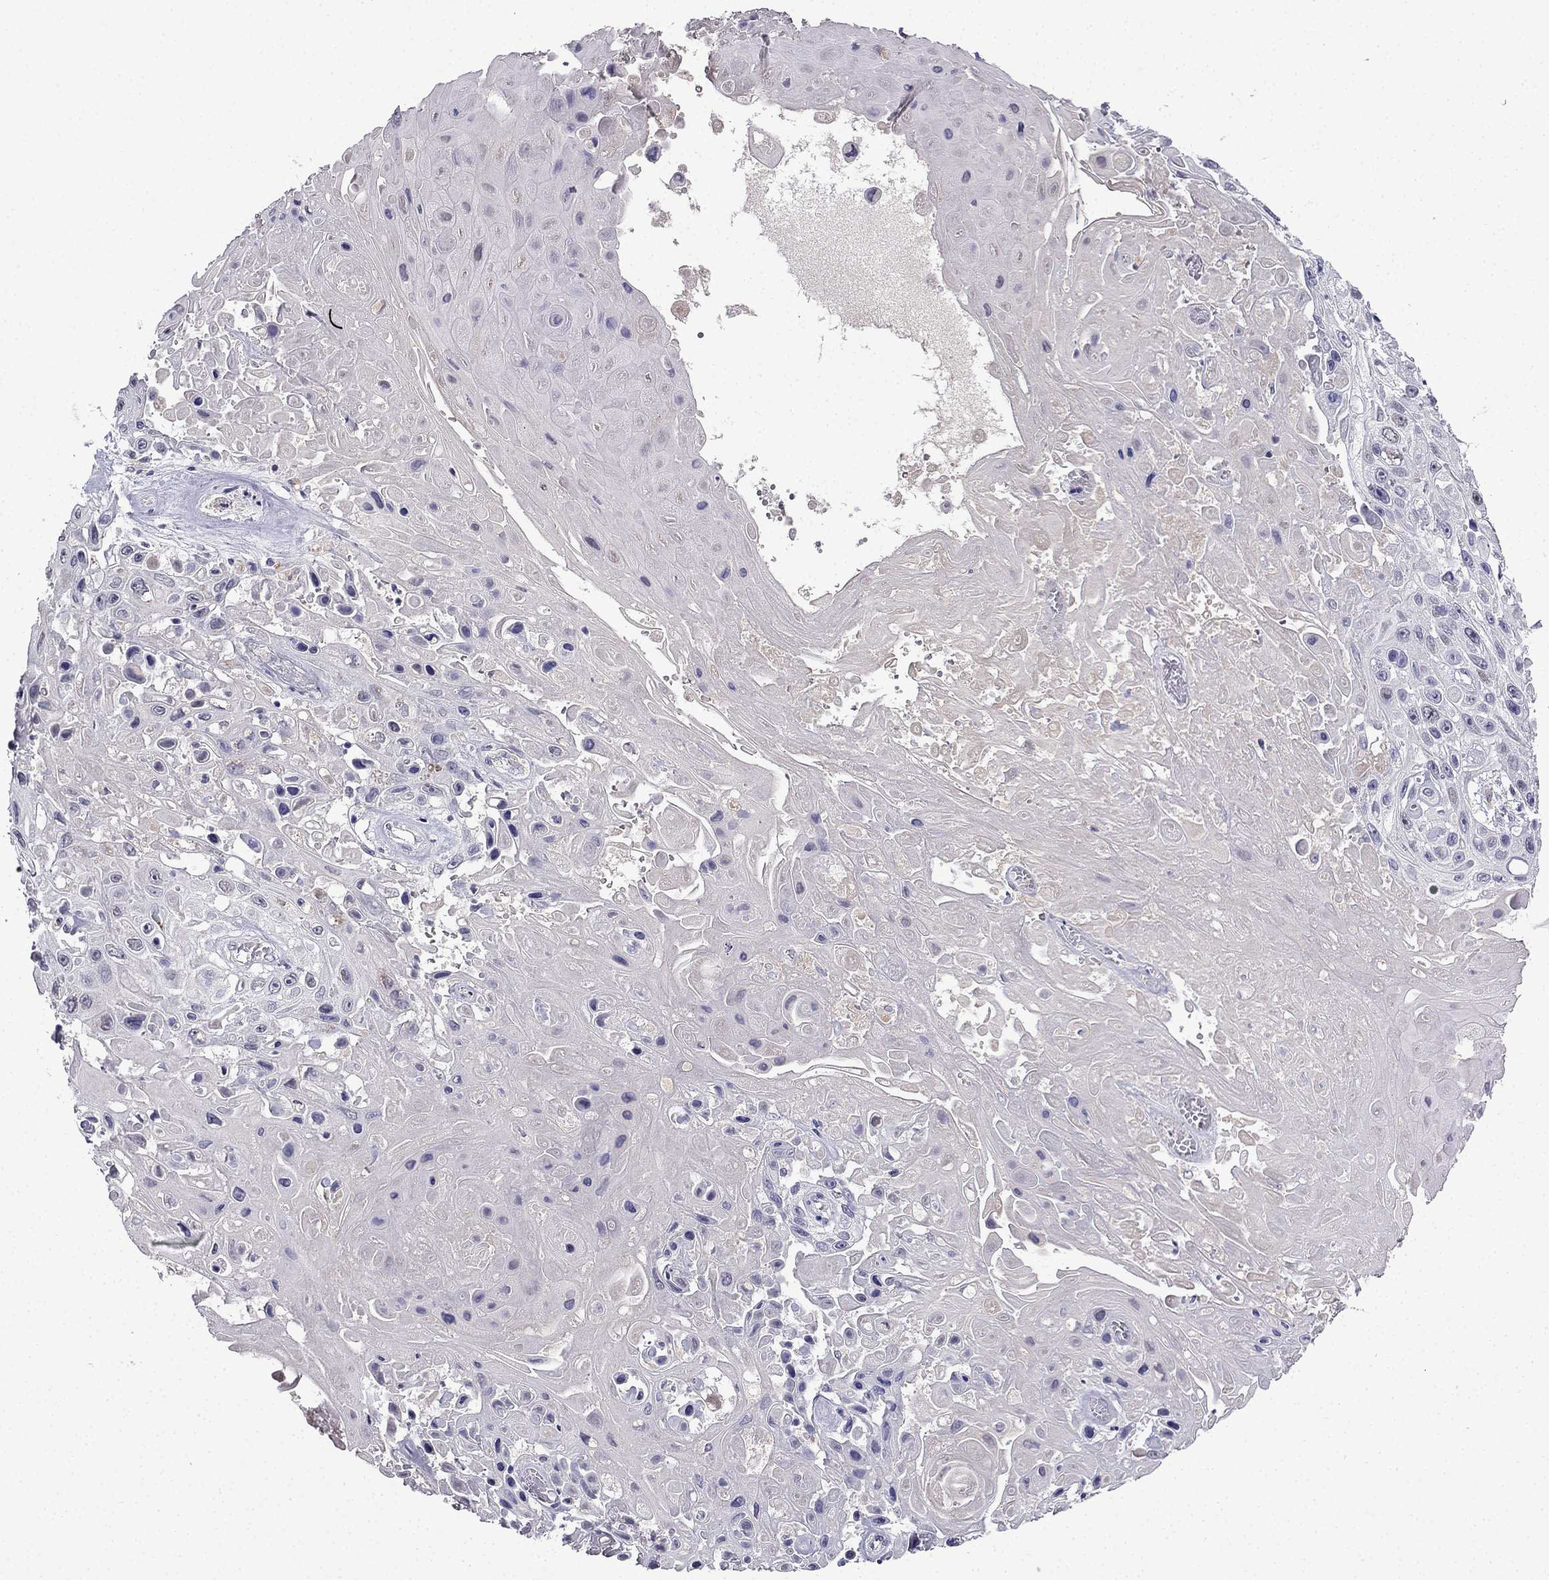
{"staining": {"intensity": "negative", "quantity": "none", "location": "none"}, "tissue": "skin cancer", "cell_type": "Tumor cells", "image_type": "cancer", "snomed": [{"axis": "morphology", "description": "Squamous cell carcinoma, NOS"}, {"axis": "topography", "description": "Skin"}], "caption": "DAB immunohistochemical staining of squamous cell carcinoma (skin) displays no significant expression in tumor cells.", "gene": "UHRF1", "patient": {"sex": "male", "age": 82}}